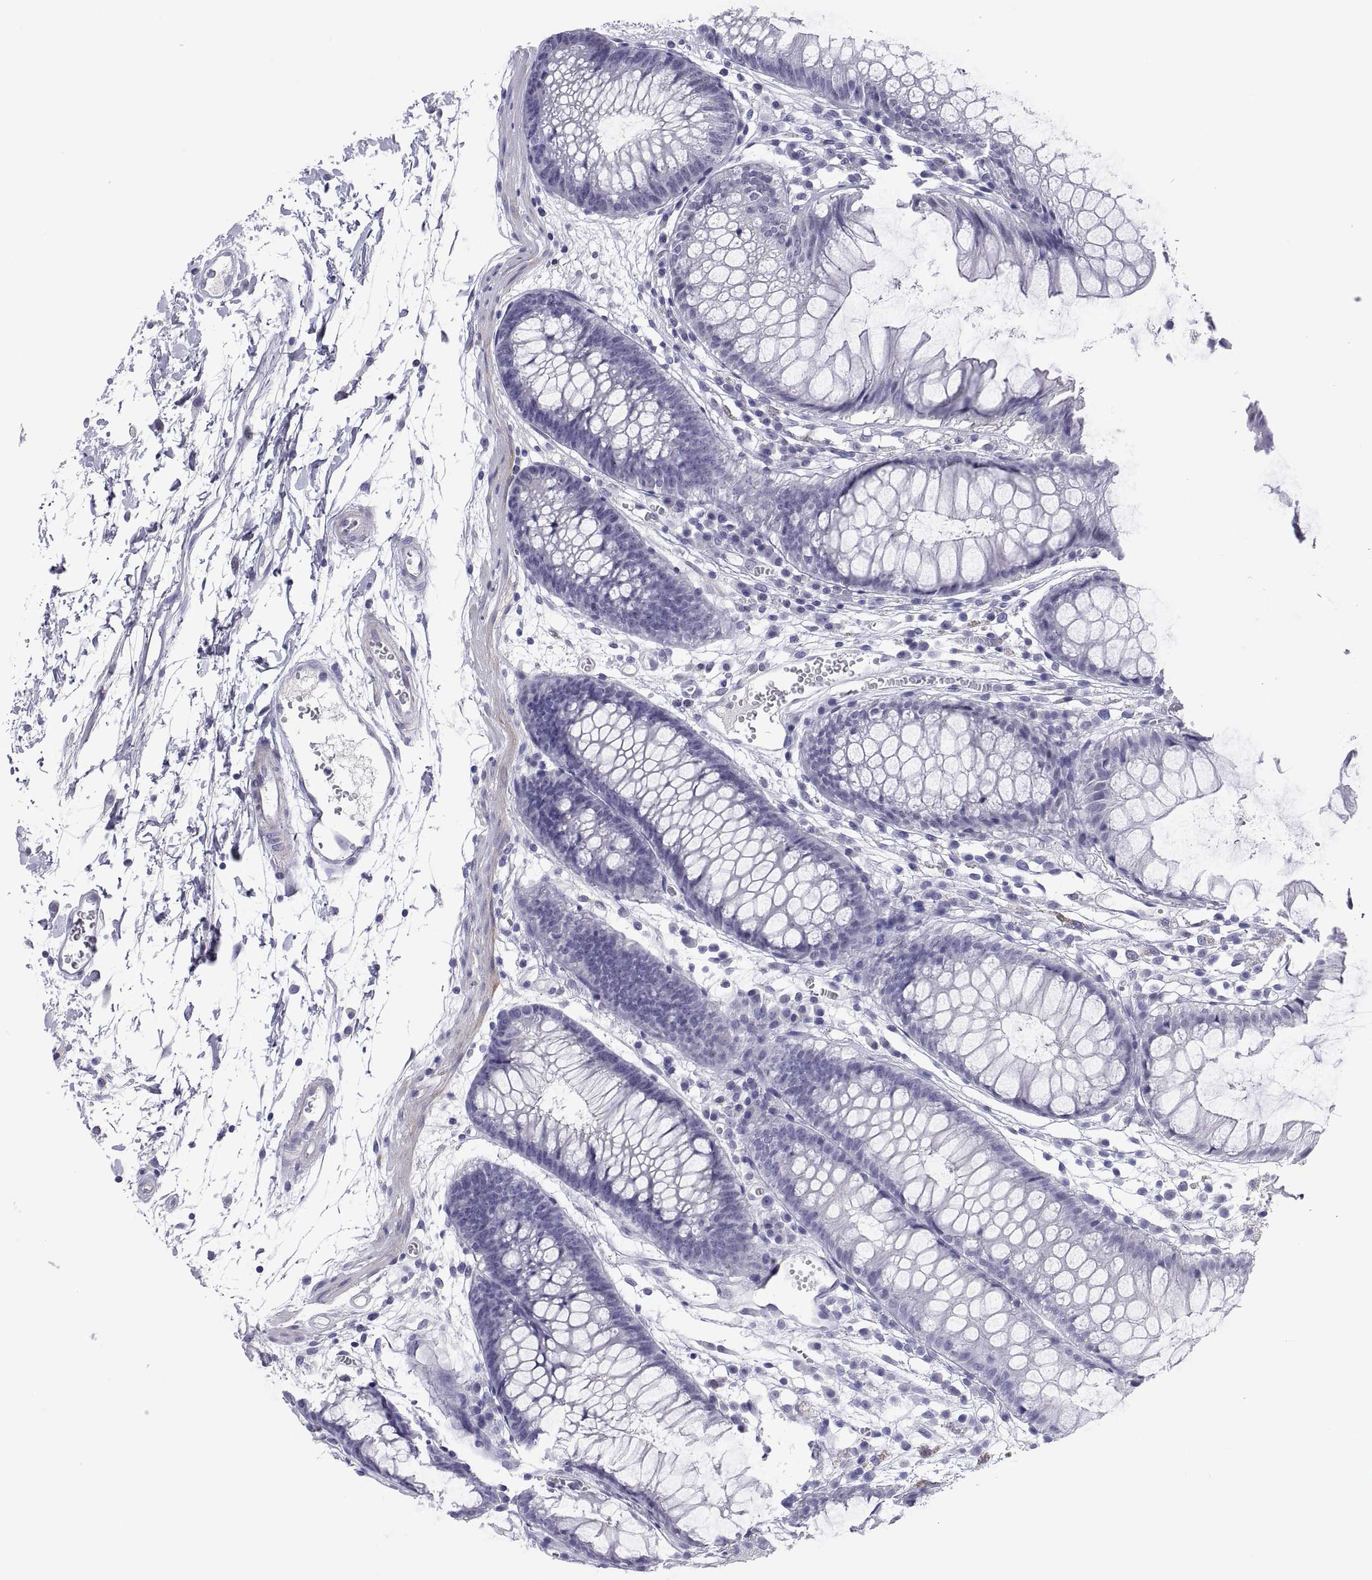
{"staining": {"intensity": "negative", "quantity": "none", "location": "none"}, "tissue": "colon", "cell_type": "Endothelial cells", "image_type": "normal", "snomed": [{"axis": "morphology", "description": "Normal tissue, NOS"}, {"axis": "morphology", "description": "Adenocarcinoma, NOS"}, {"axis": "topography", "description": "Colon"}], "caption": "High power microscopy image of an IHC photomicrograph of normal colon, revealing no significant expression in endothelial cells.", "gene": "CHCT1", "patient": {"sex": "male", "age": 65}}